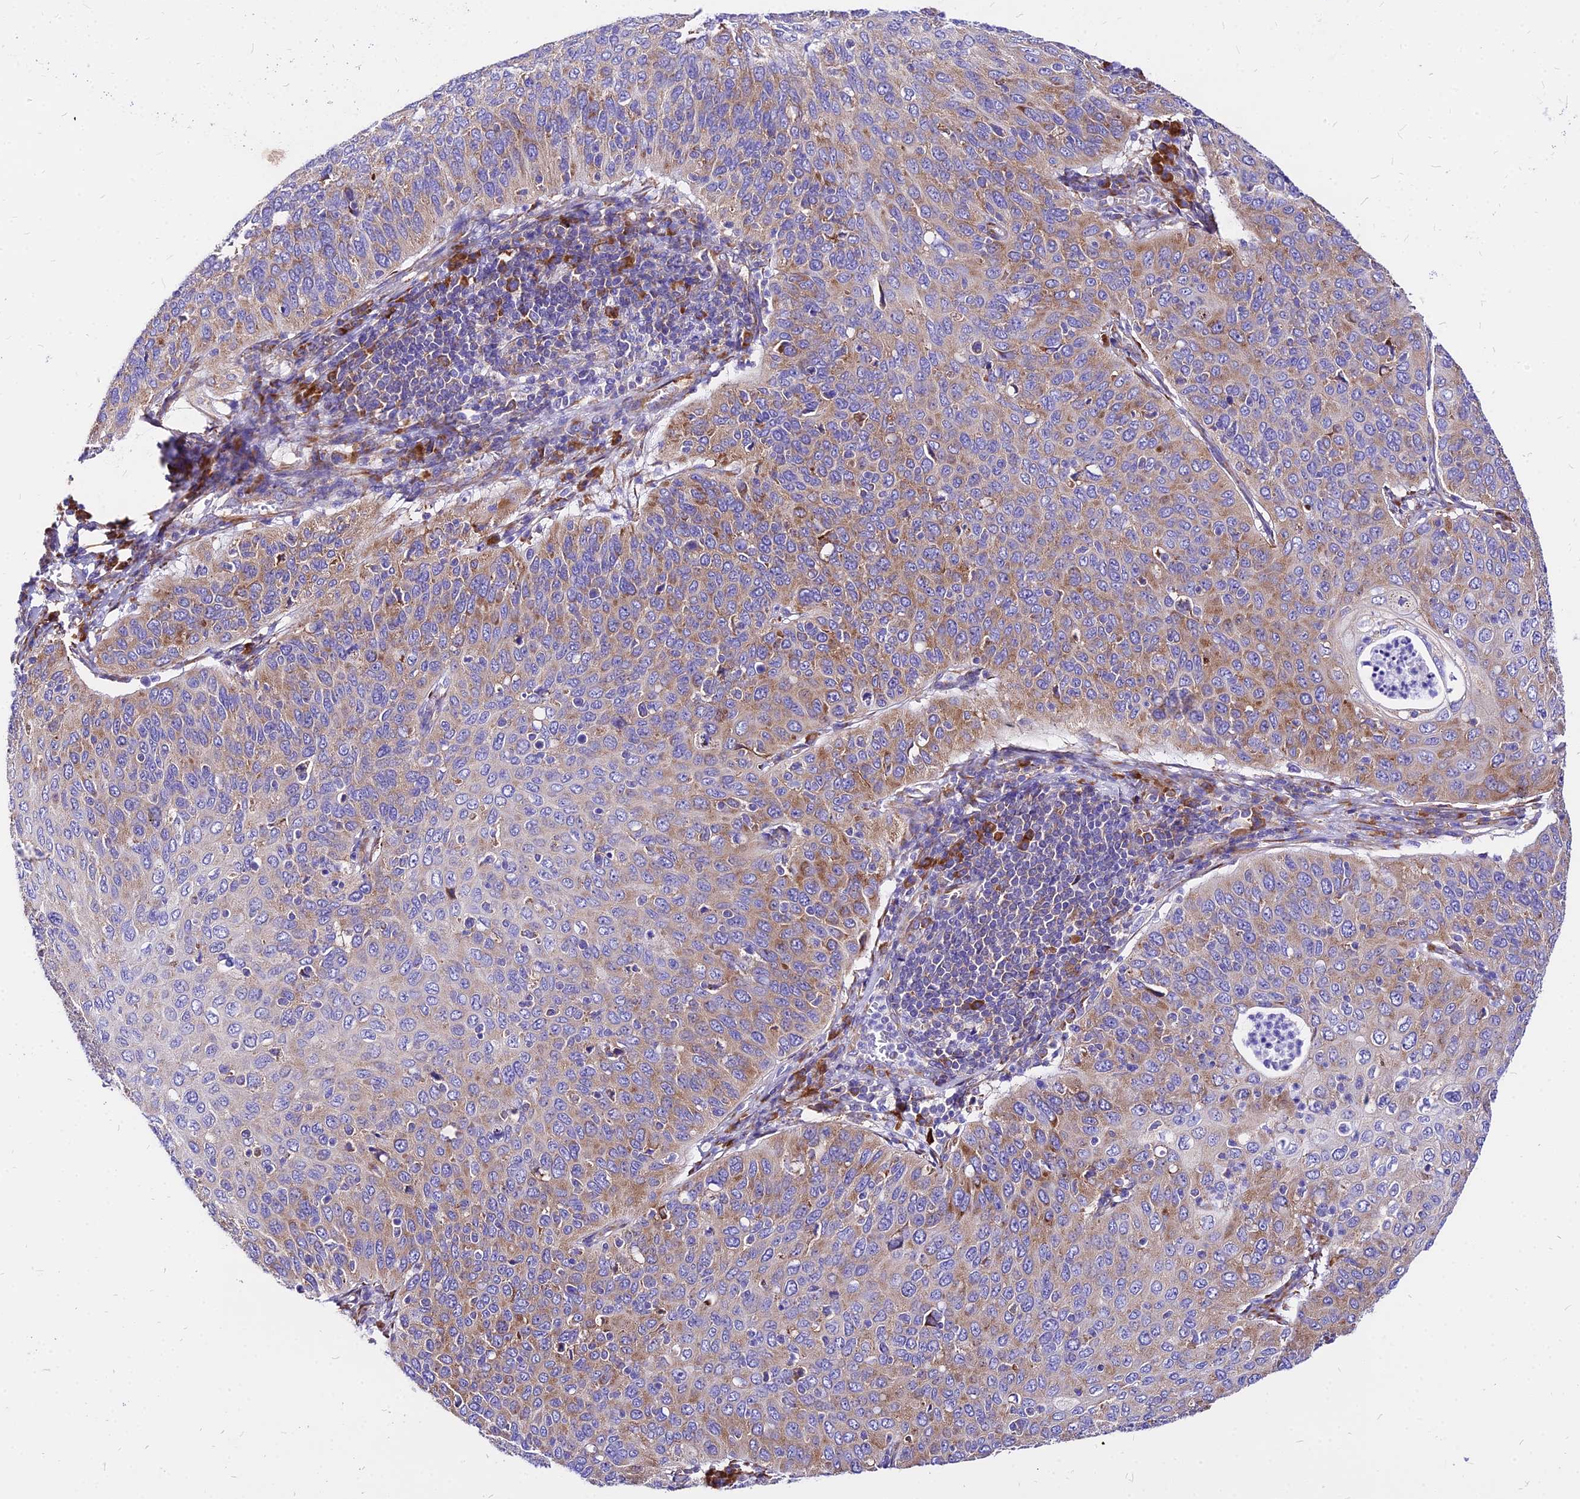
{"staining": {"intensity": "moderate", "quantity": "25%-75%", "location": "cytoplasmic/membranous"}, "tissue": "cervical cancer", "cell_type": "Tumor cells", "image_type": "cancer", "snomed": [{"axis": "morphology", "description": "Squamous cell carcinoma, NOS"}, {"axis": "topography", "description": "Cervix"}], "caption": "Immunohistochemistry staining of cervical squamous cell carcinoma, which demonstrates medium levels of moderate cytoplasmic/membranous staining in approximately 25%-75% of tumor cells indicating moderate cytoplasmic/membranous protein staining. The staining was performed using DAB (3,3'-diaminobenzidine) (brown) for protein detection and nuclei were counterstained in hematoxylin (blue).", "gene": "RPL19", "patient": {"sex": "female", "age": 36}}